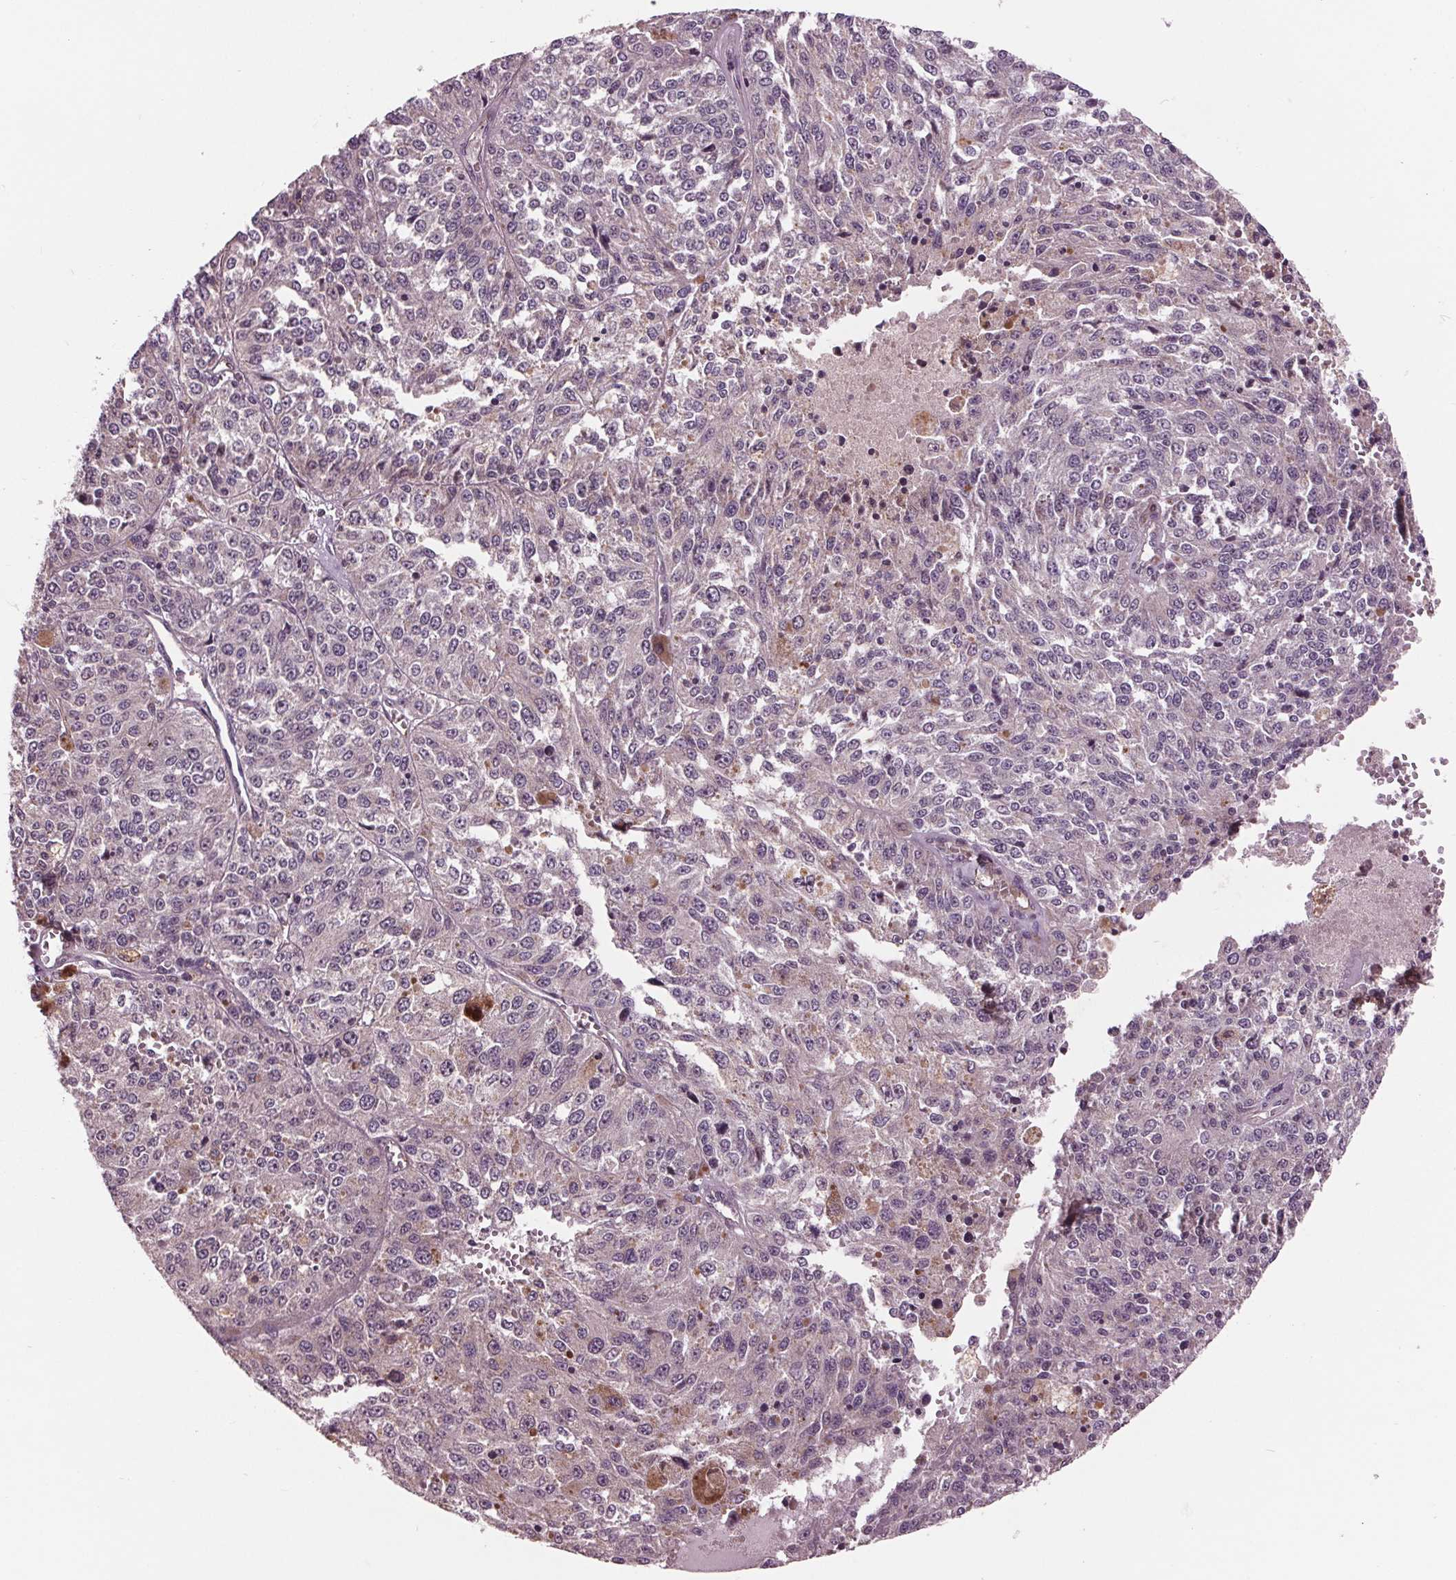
{"staining": {"intensity": "negative", "quantity": "none", "location": "none"}, "tissue": "melanoma", "cell_type": "Tumor cells", "image_type": "cancer", "snomed": [{"axis": "morphology", "description": "Malignant melanoma, Metastatic site"}, {"axis": "topography", "description": "Lymph node"}], "caption": "The histopathology image shows no staining of tumor cells in malignant melanoma (metastatic site). The staining is performed using DAB (3,3'-diaminobenzidine) brown chromogen with nuclei counter-stained in using hematoxylin.", "gene": "MAPK8", "patient": {"sex": "female", "age": 64}}